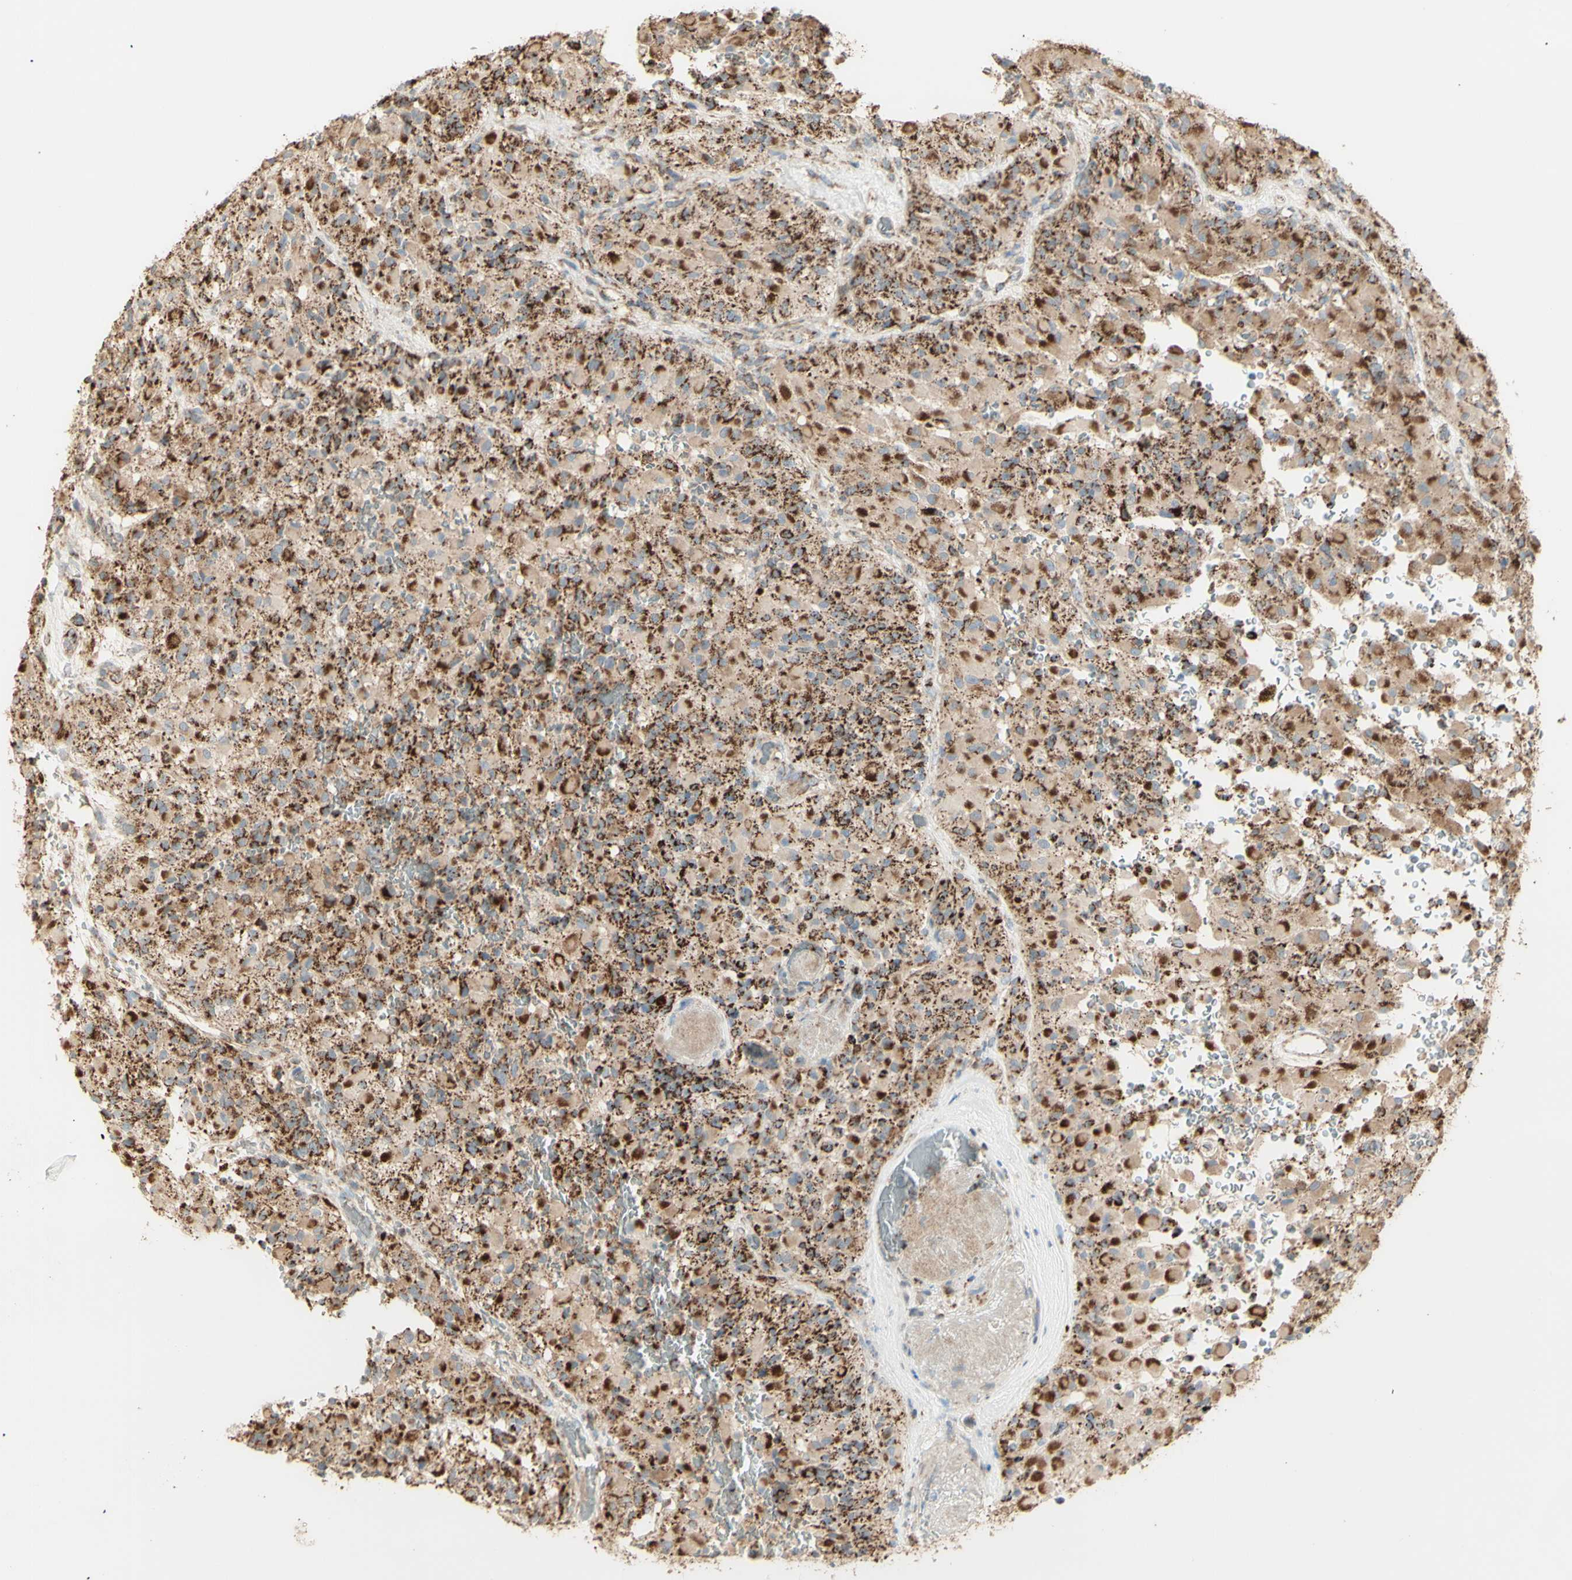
{"staining": {"intensity": "strong", "quantity": "25%-75%", "location": "cytoplasmic/membranous"}, "tissue": "glioma", "cell_type": "Tumor cells", "image_type": "cancer", "snomed": [{"axis": "morphology", "description": "Glioma, malignant, High grade"}, {"axis": "topography", "description": "Brain"}], "caption": "Human glioma stained for a protein (brown) reveals strong cytoplasmic/membranous positive positivity in approximately 25%-75% of tumor cells.", "gene": "LETM1", "patient": {"sex": "male", "age": 71}}